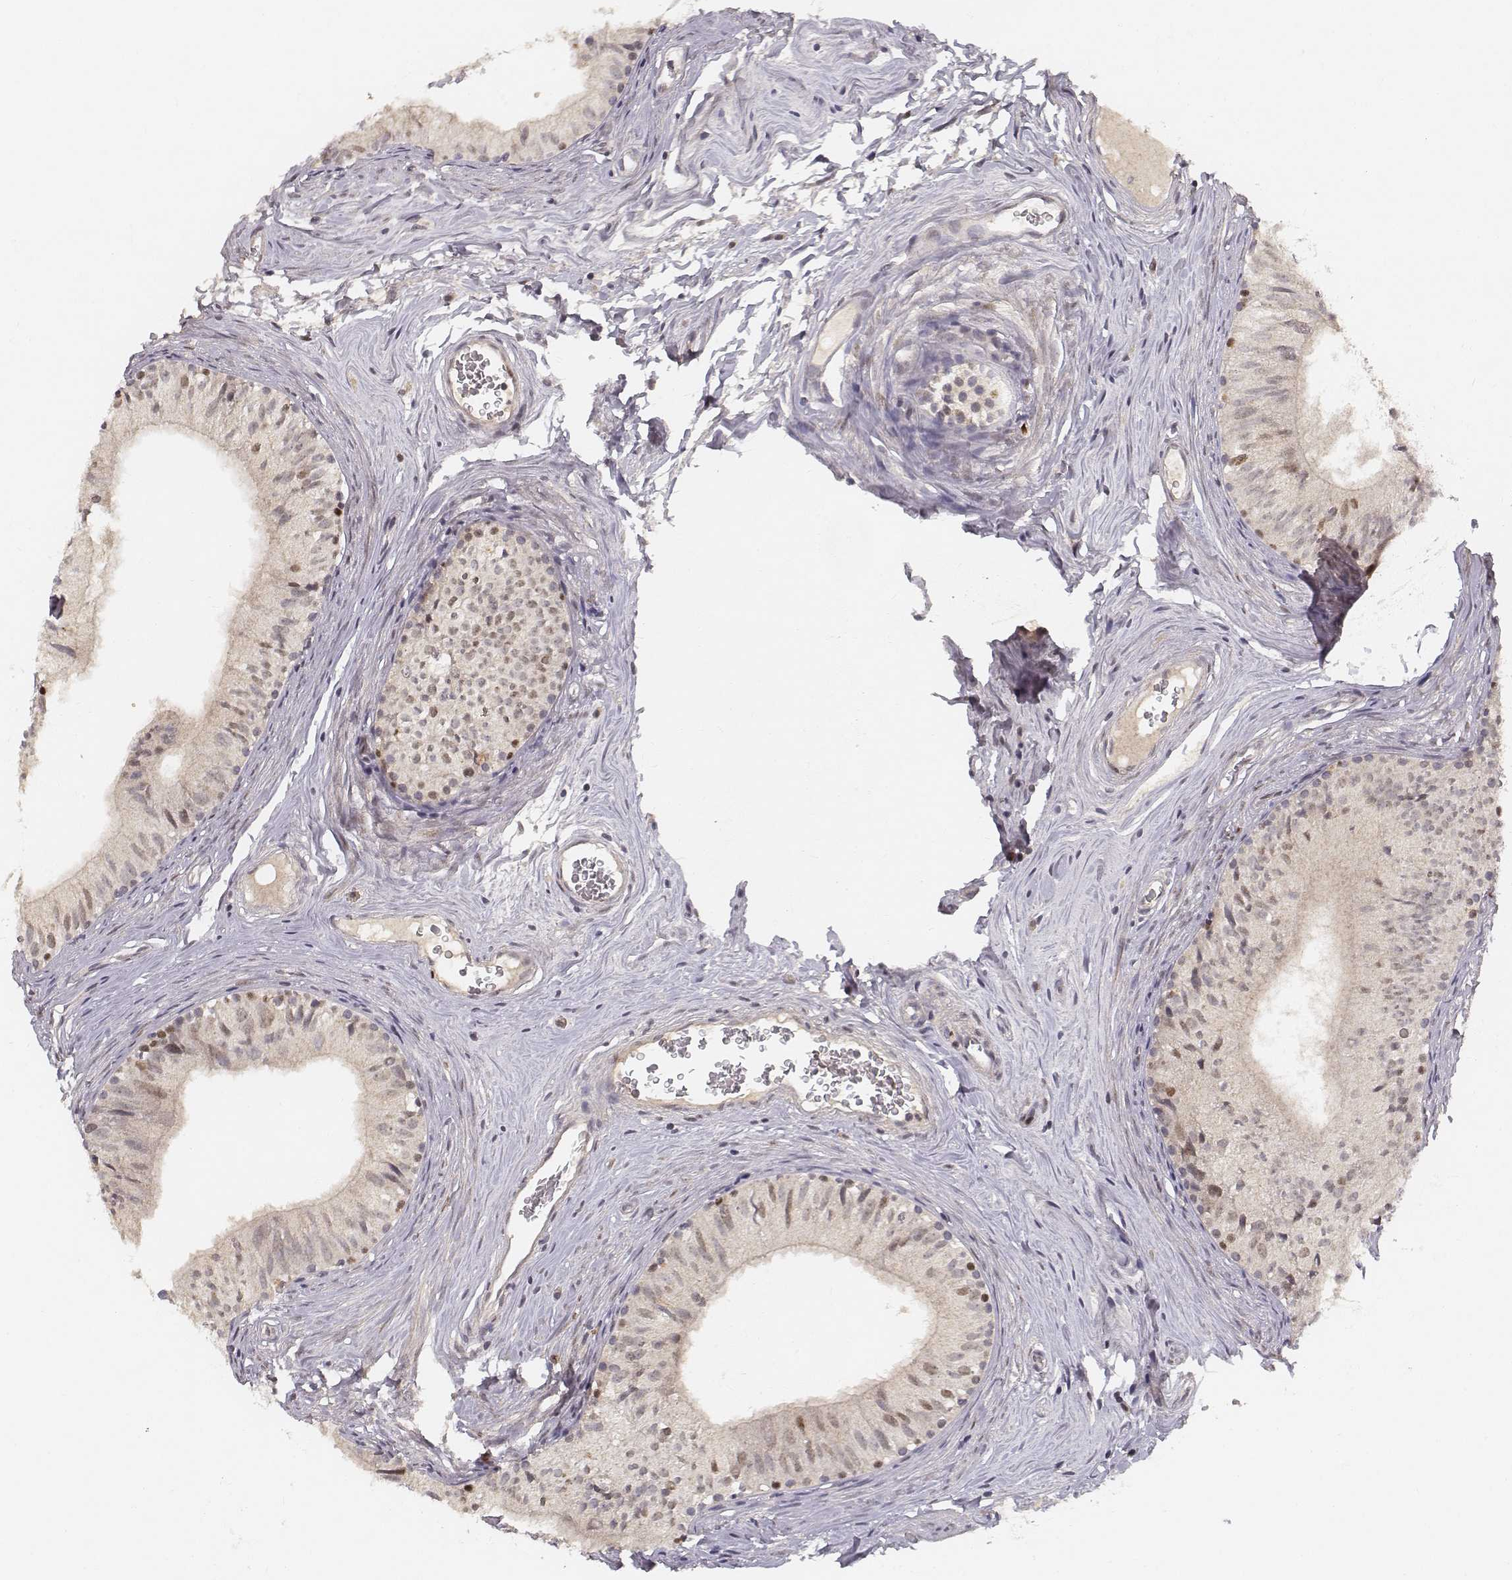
{"staining": {"intensity": "moderate", "quantity": "<25%", "location": "nuclear"}, "tissue": "epididymis", "cell_type": "Glandular cells", "image_type": "normal", "snomed": [{"axis": "morphology", "description": "Normal tissue, NOS"}, {"axis": "topography", "description": "Epididymis"}], "caption": "Brown immunohistochemical staining in normal epididymis reveals moderate nuclear staining in about <25% of glandular cells. (DAB (3,3'-diaminobenzidine) = brown stain, brightfield microscopy at high magnification).", "gene": "FANCD2", "patient": {"sex": "male", "age": 52}}